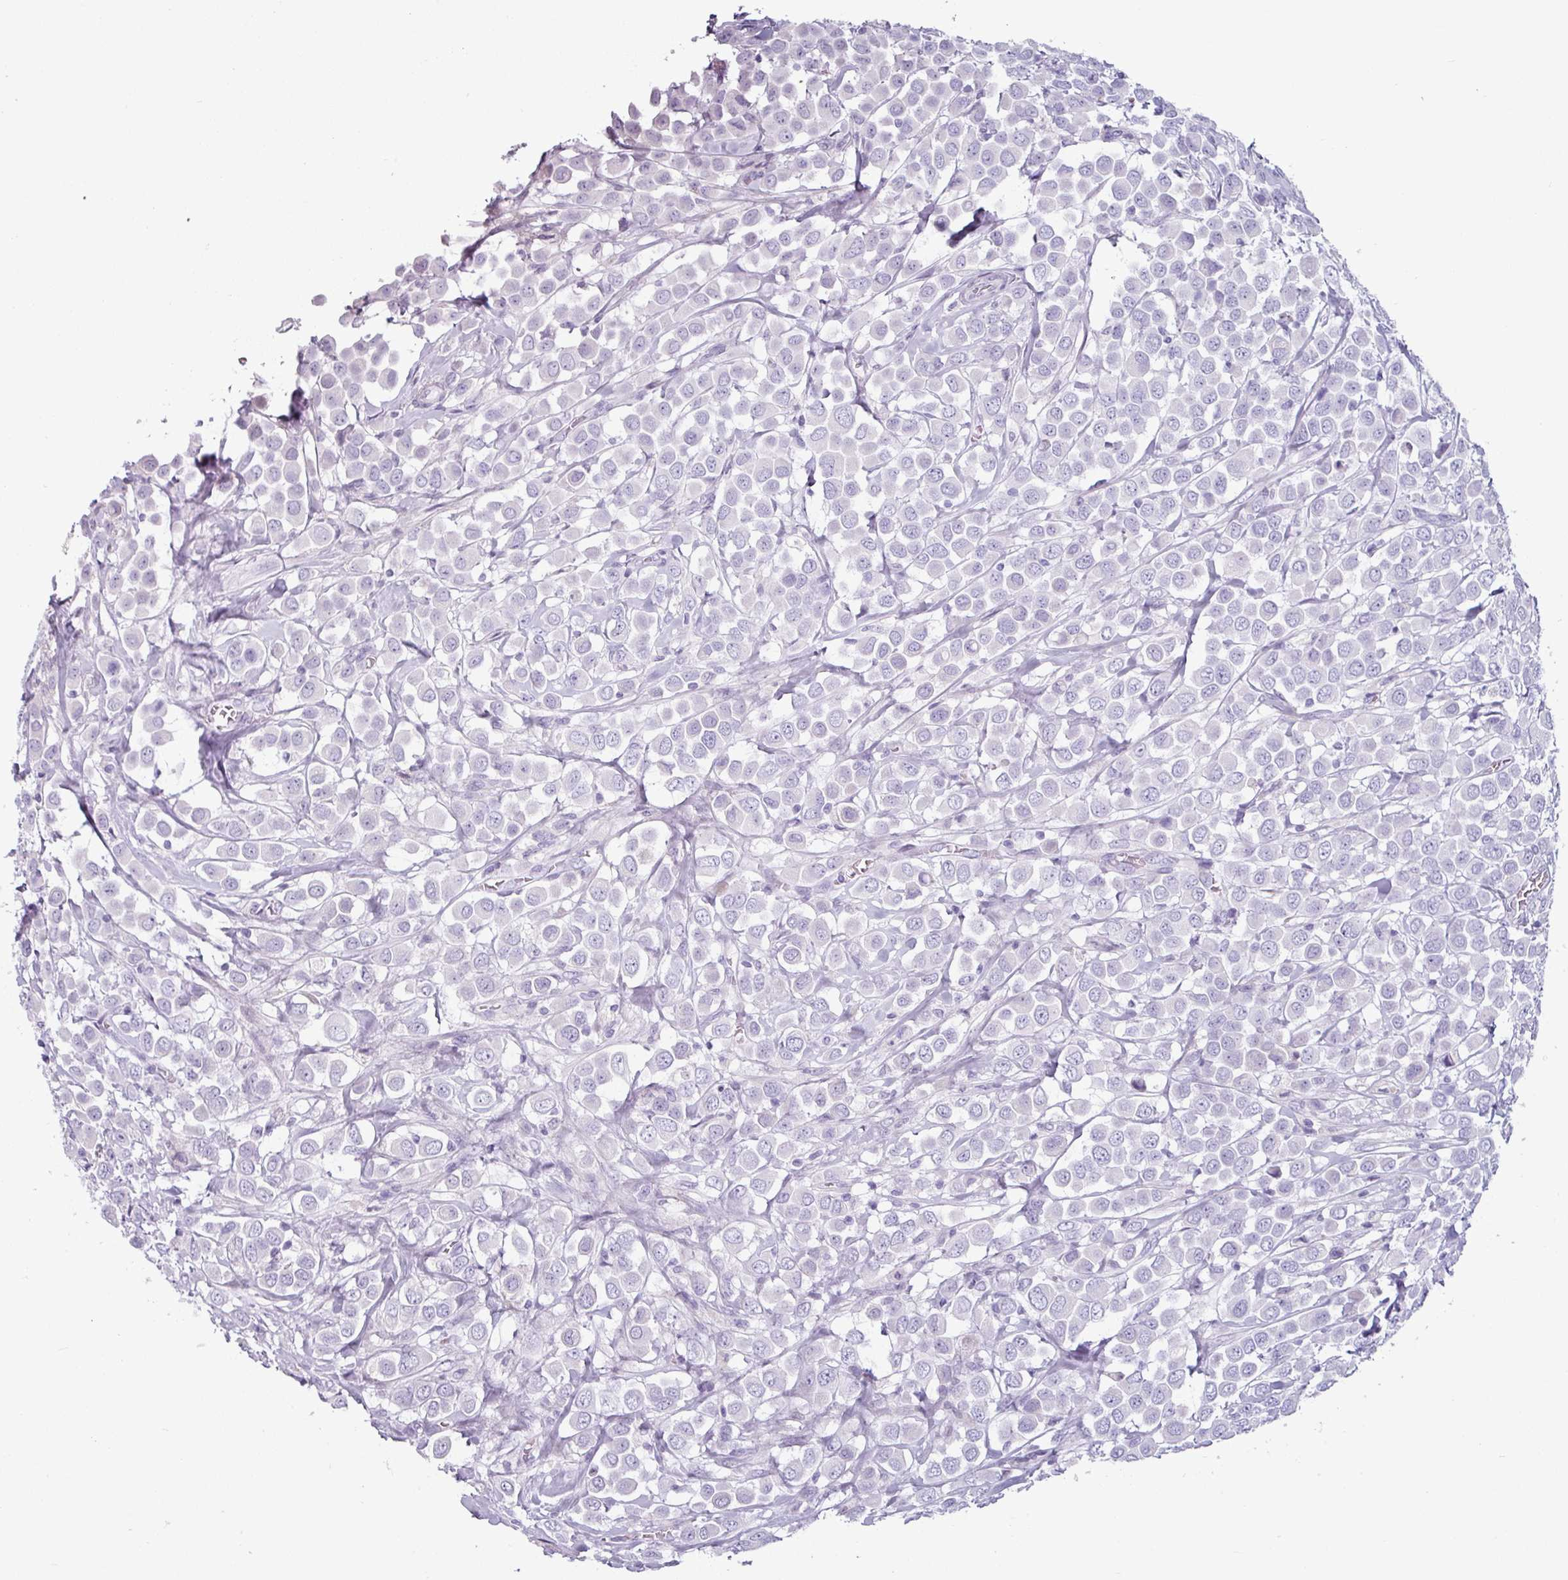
{"staining": {"intensity": "negative", "quantity": "none", "location": "none"}, "tissue": "breast cancer", "cell_type": "Tumor cells", "image_type": "cancer", "snomed": [{"axis": "morphology", "description": "Duct carcinoma"}, {"axis": "topography", "description": "Breast"}], "caption": "DAB immunohistochemical staining of breast cancer (invasive ductal carcinoma) reveals no significant staining in tumor cells. The staining is performed using DAB (3,3'-diaminobenzidine) brown chromogen with nuclei counter-stained in using hematoxylin.", "gene": "CLCA1", "patient": {"sex": "female", "age": 61}}